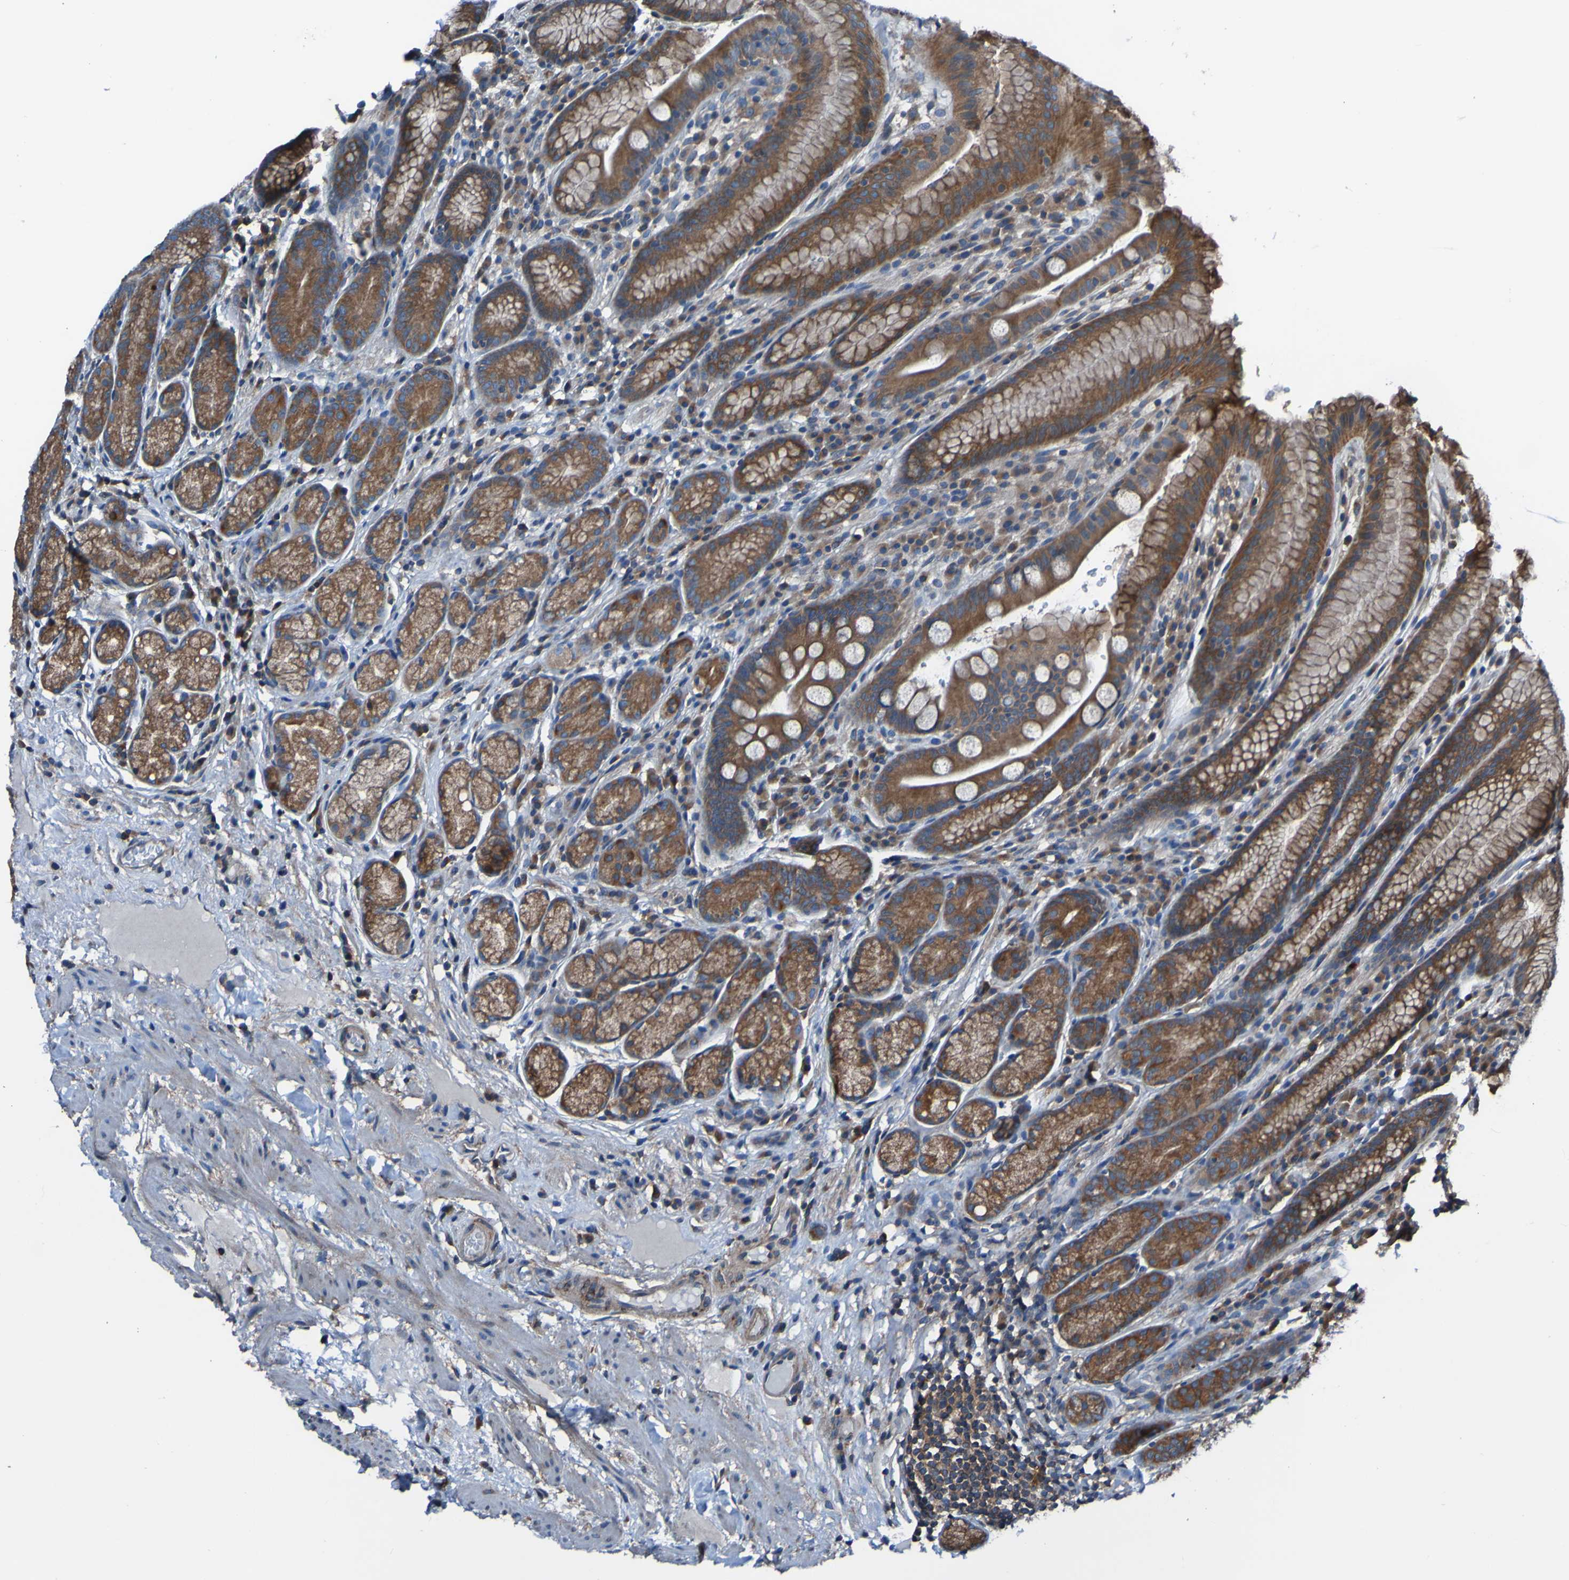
{"staining": {"intensity": "moderate", "quantity": ">75%", "location": "cytoplasmic/membranous"}, "tissue": "stomach", "cell_type": "Glandular cells", "image_type": "normal", "snomed": [{"axis": "morphology", "description": "Normal tissue, NOS"}, {"axis": "topography", "description": "Stomach, lower"}], "caption": "The immunohistochemical stain shows moderate cytoplasmic/membranous staining in glandular cells of unremarkable stomach.", "gene": "RAB5B", "patient": {"sex": "male", "age": 52}}